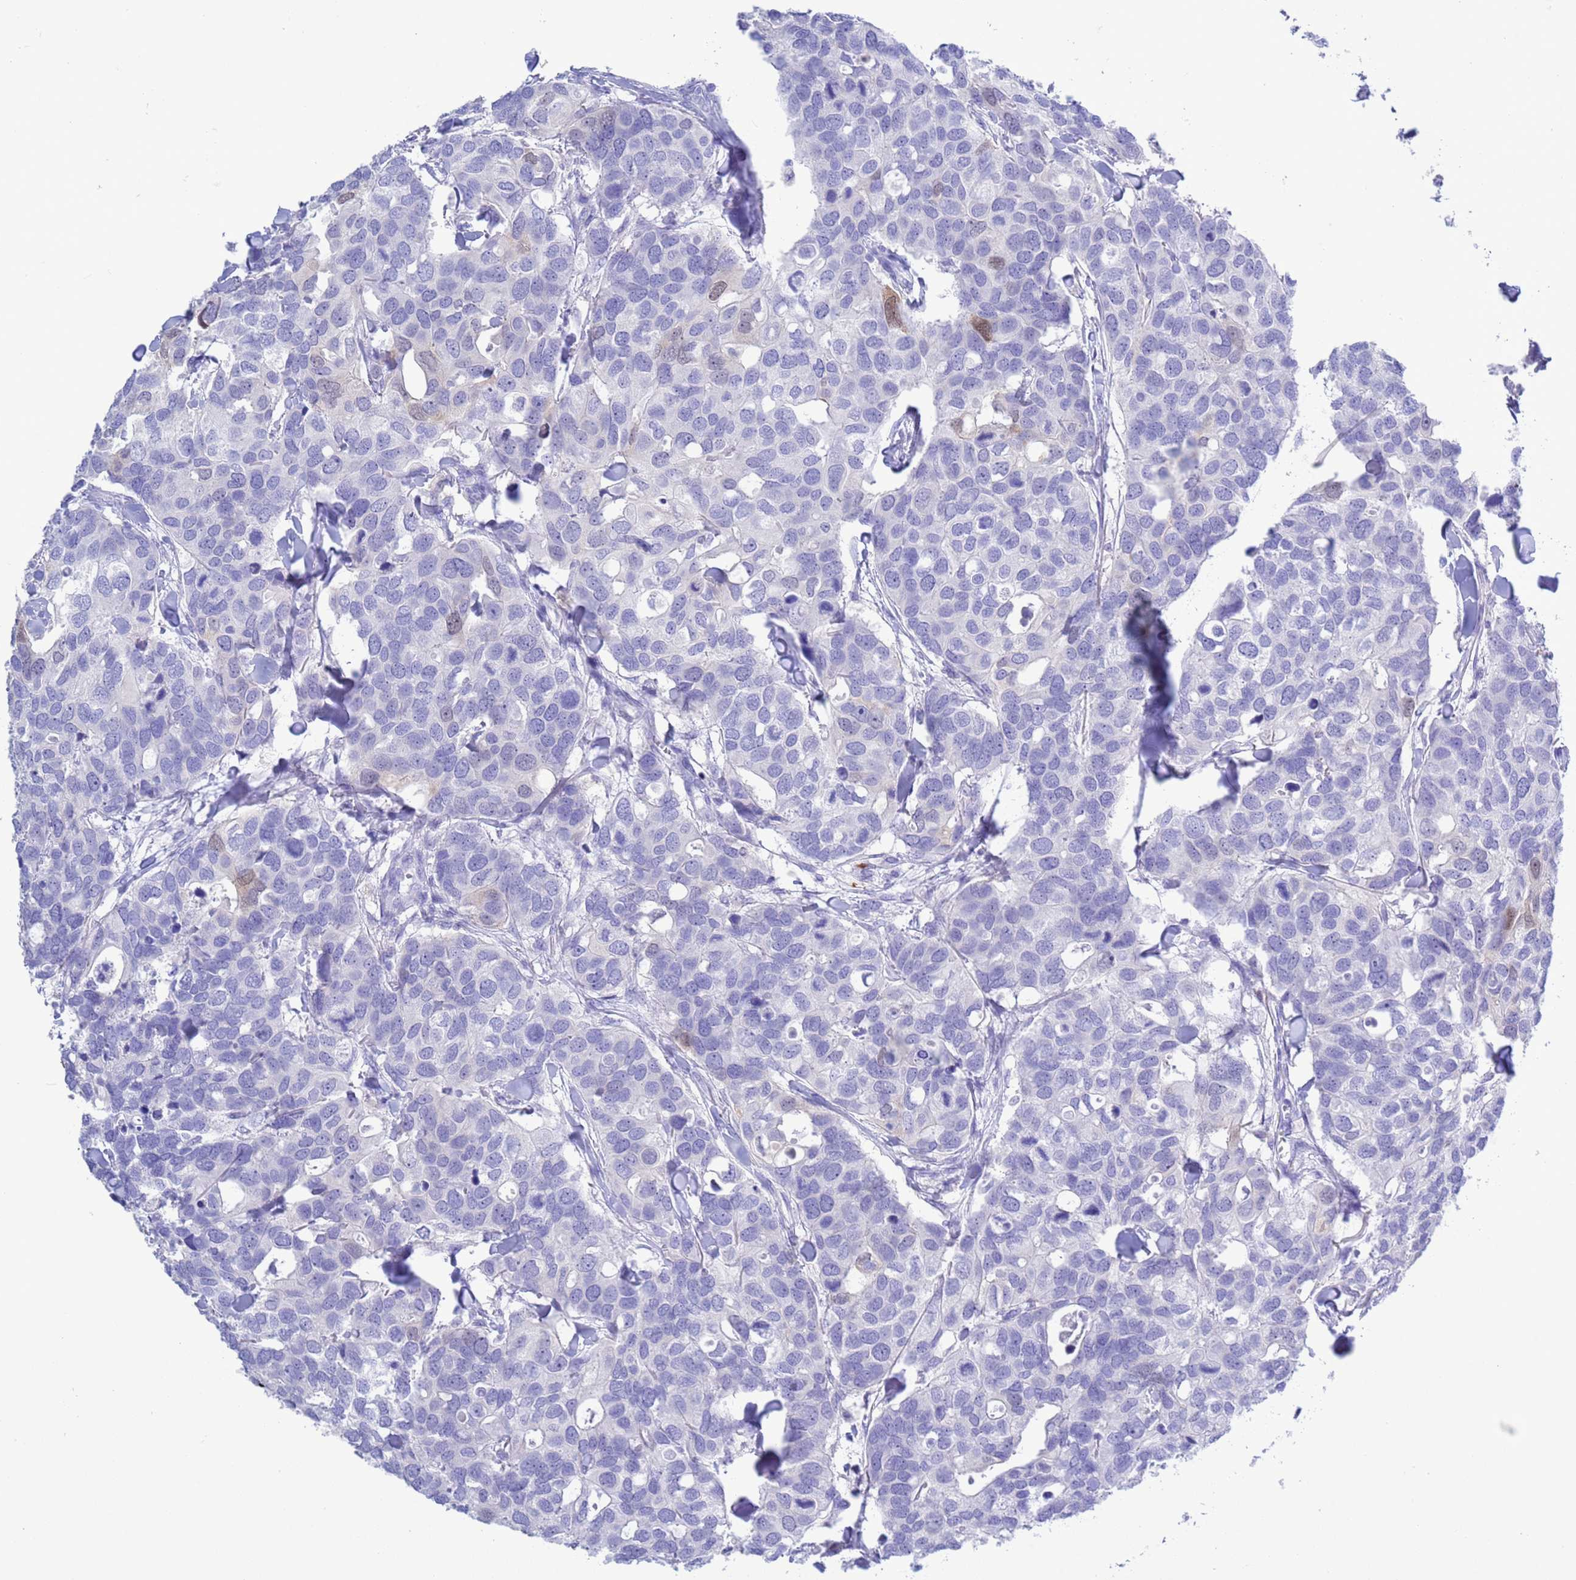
{"staining": {"intensity": "negative", "quantity": "none", "location": "none"}, "tissue": "breast cancer", "cell_type": "Tumor cells", "image_type": "cancer", "snomed": [{"axis": "morphology", "description": "Duct carcinoma"}, {"axis": "topography", "description": "Breast"}], "caption": "This is a photomicrograph of IHC staining of invasive ductal carcinoma (breast), which shows no positivity in tumor cells.", "gene": "GSTM1", "patient": {"sex": "female", "age": 83}}